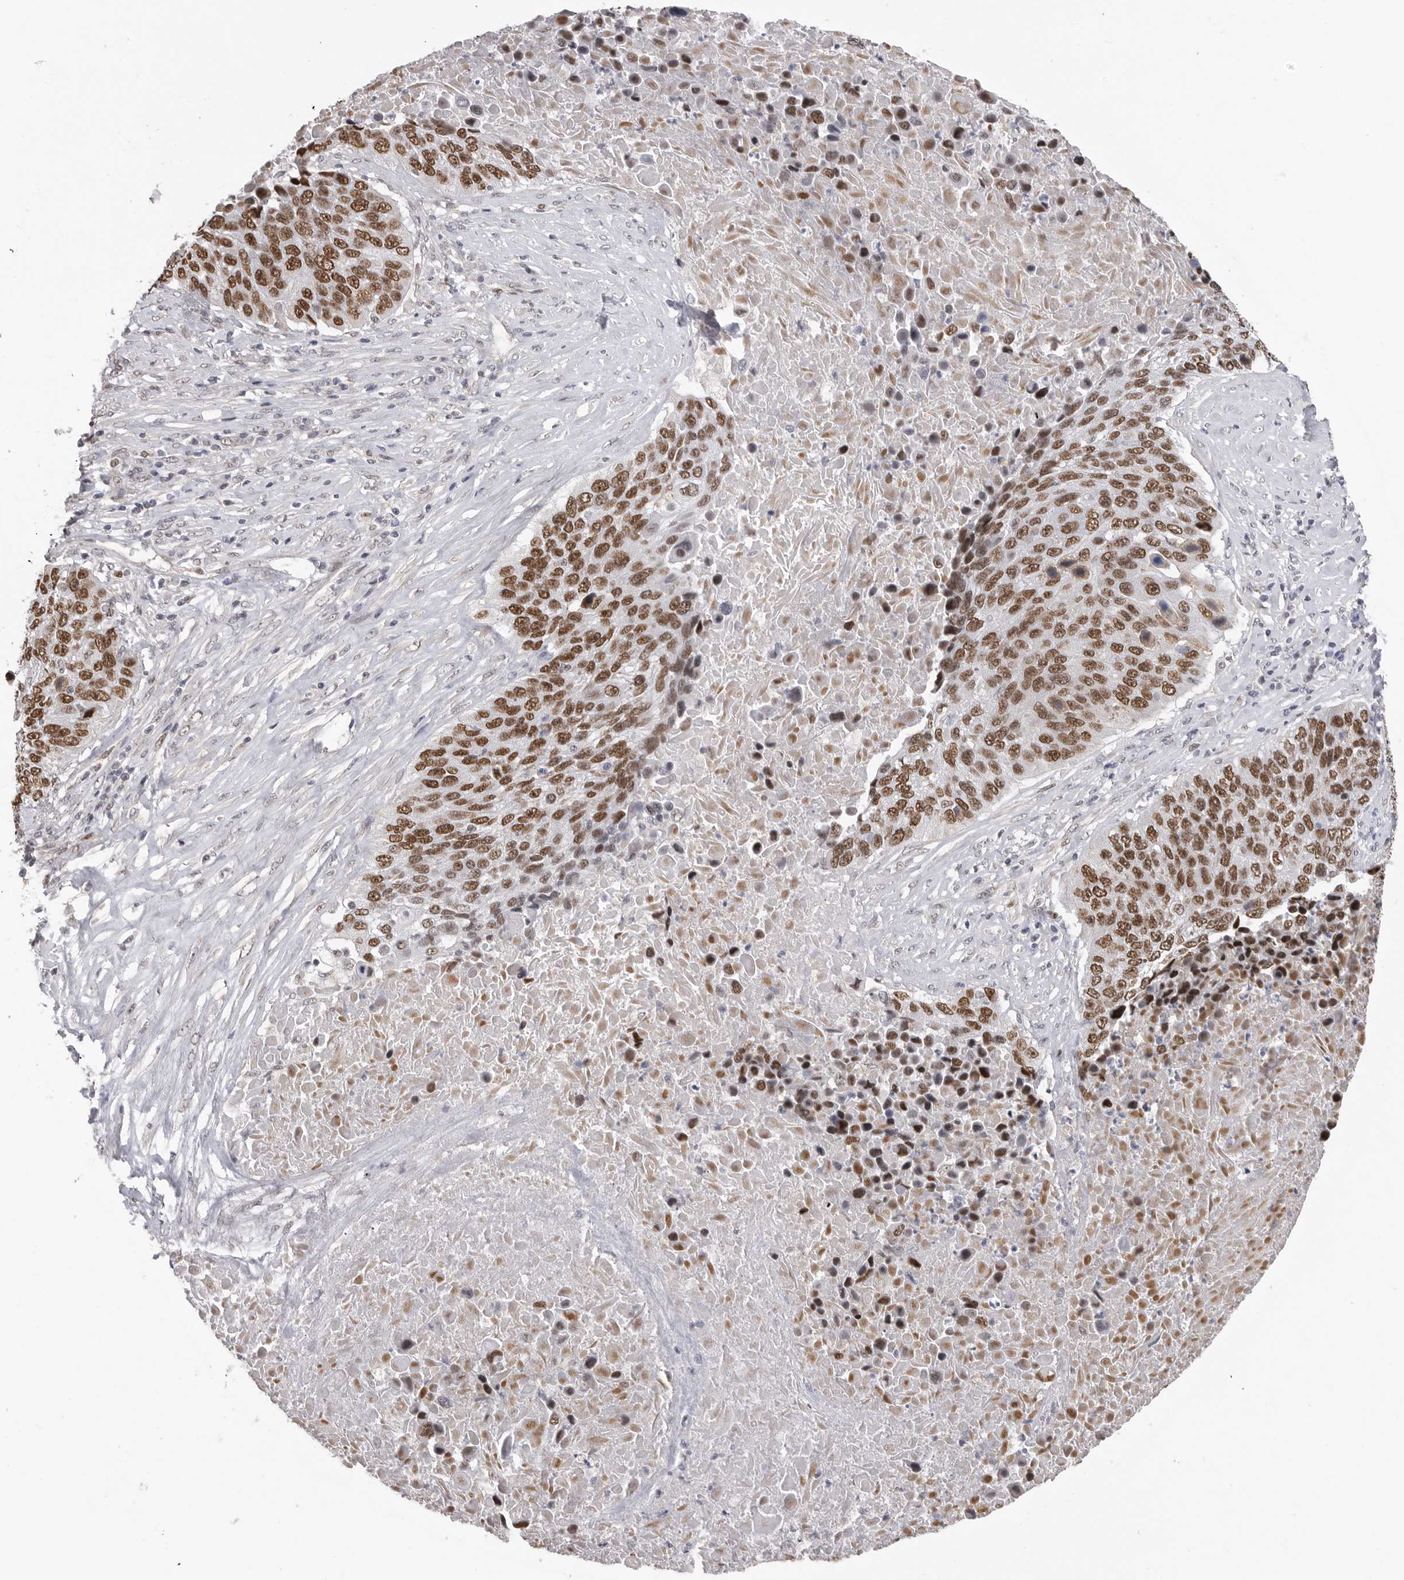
{"staining": {"intensity": "strong", "quantity": ">75%", "location": "nuclear"}, "tissue": "lung cancer", "cell_type": "Tumor cells", "image_type": "cancer", "snomed": [{"axis": "morphology", "description": "Squamous cell carcinoma, NOS"}, {"axis": "topography", "description": "Lung"}], "caption": "About >75% of tumor cells in squamous cell carcinoma (lung) reveal strong nuclear protein positivity as visualized by brown immunohistochemical staining.", "gene": "SMARCC1", "patient": {"sex": "male", "age": 66}}